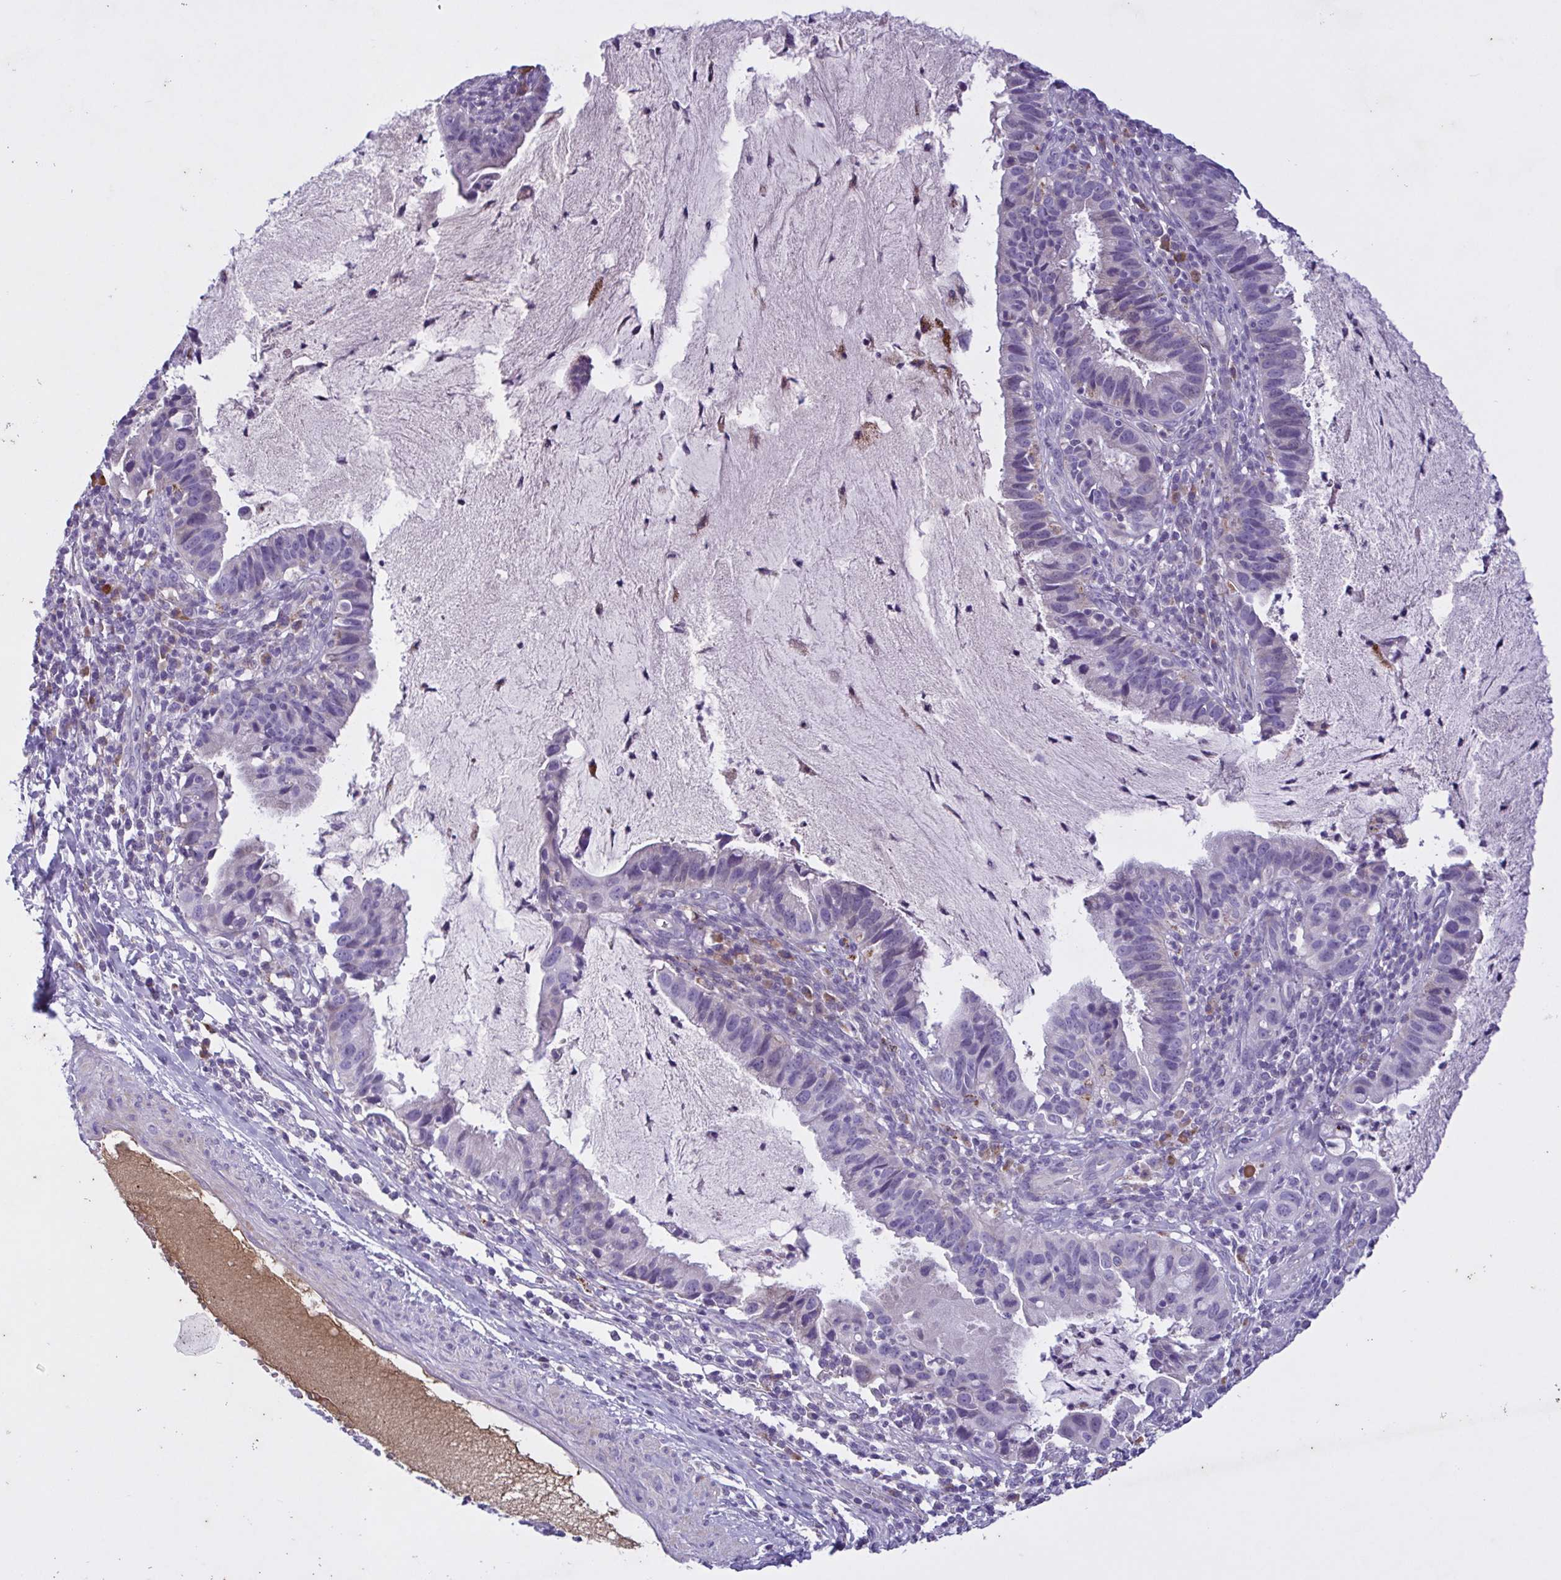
{"staining": {"intensity": "negative", "quantity": "none", "location": "none"}, "tissue": "cervical cancer", "cell_type": "Tumor cells", "image_type": "cancer", "snomed": [{"axis": "morphology", "description": "Adenocarcinoma, NOS"}, {"axis": "topography", "description": "Cervix"}], "caption": "Immunohistochemistry histopathology image of neoplastic tissue: cervical cancer stained with DAB (3,3'-diaminobenzidine) shows no significant protein staining in tumor cells.", "gene": "F13B", "patient": {"sex": "female", "age": 34}}